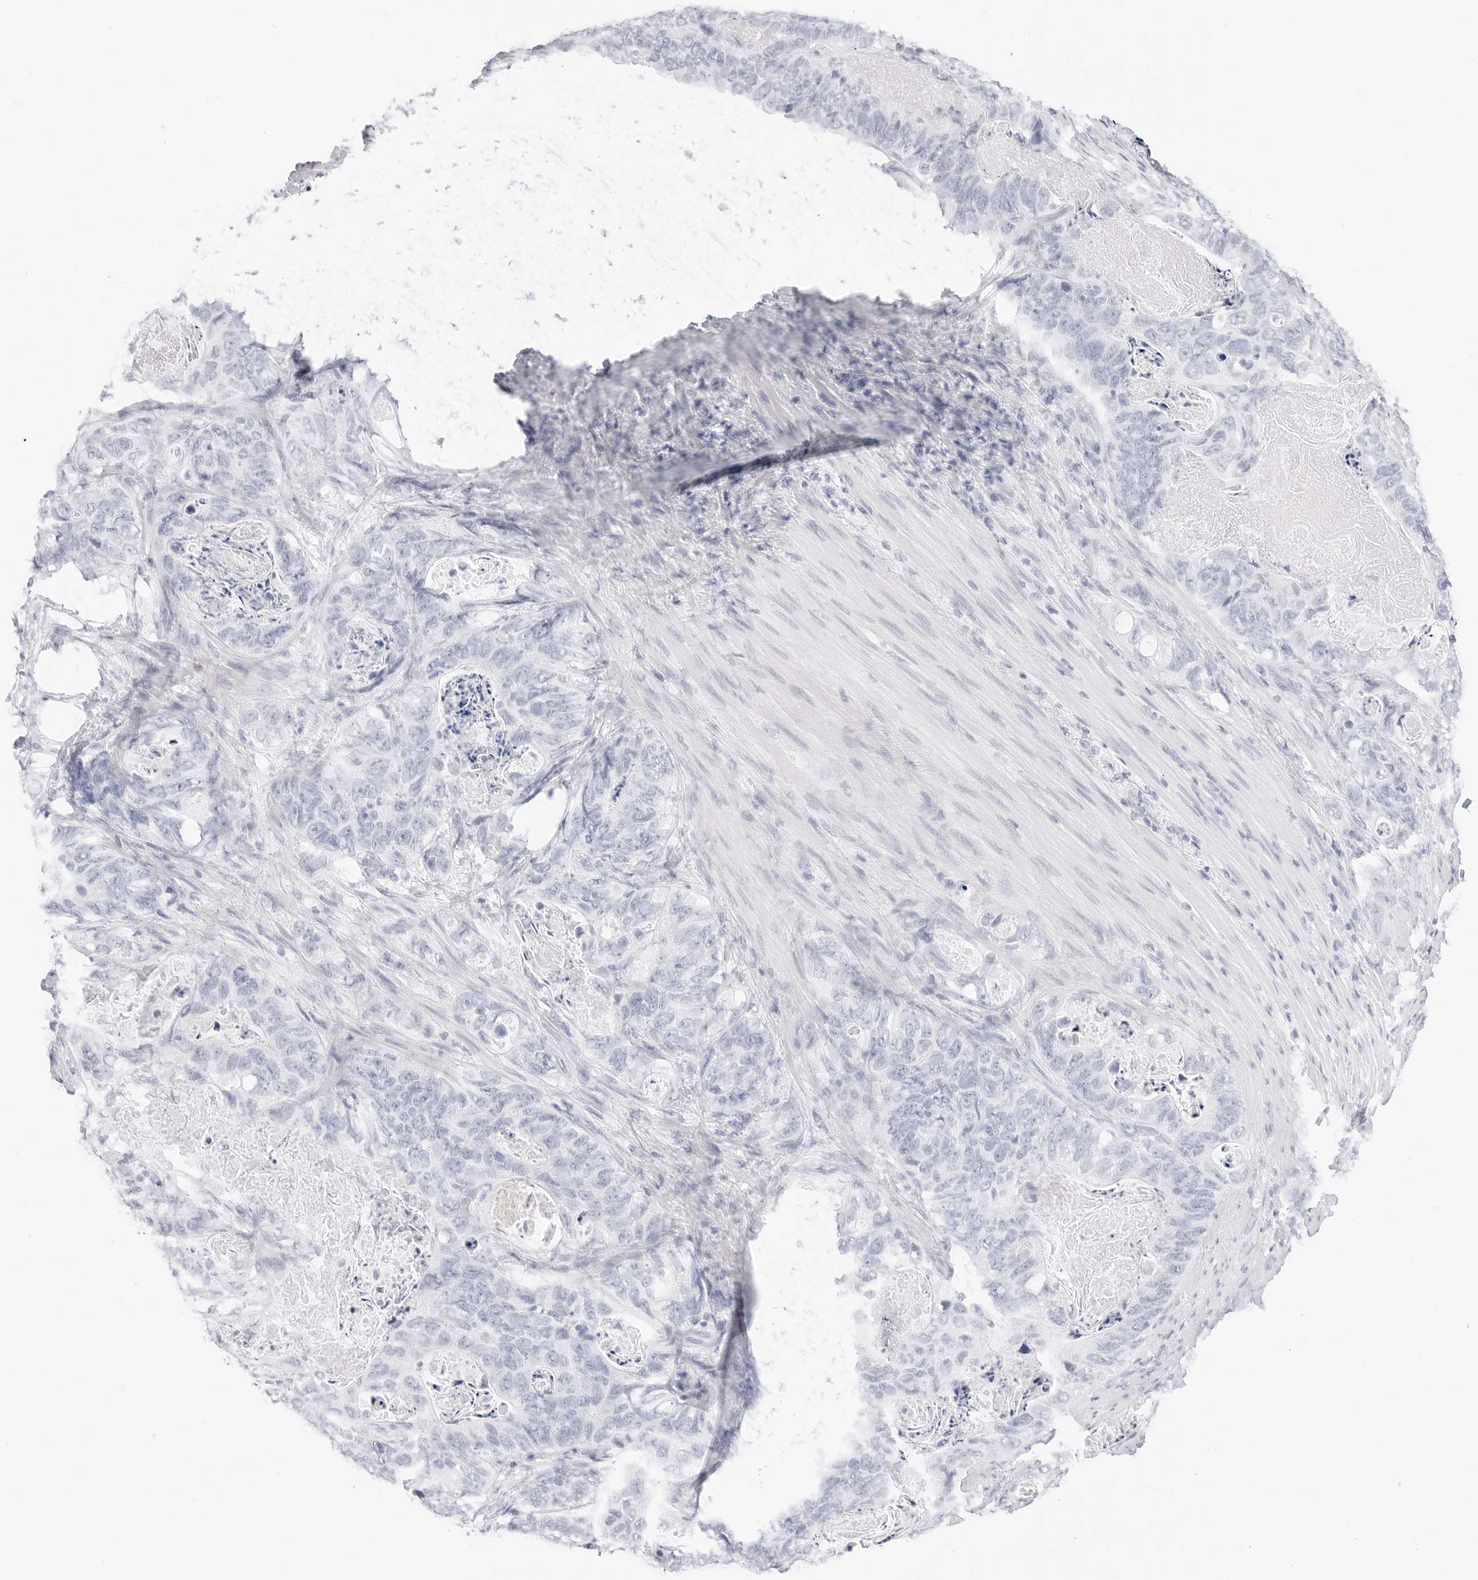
{"staining": {"intensity": "negative", "quantity": "none", "location": "none"}, "tissue": "stomach cancer", "cell_type": "Tumor cells", "image_type": "cancer", "snomed": [{"axis": "morphology", "description": "Normal tissue, NOS"}, {"axis": "morphology", "description": "Adenocarcinoma, NOS"}, {"axis": "topography", "description": "Stomach"}], "caption": "There is no significant expression in tumor cells of stomach cancer (adenocarcinoma).", "gene": "TFF2", "patient": {"sex": "female", "age": 89}}